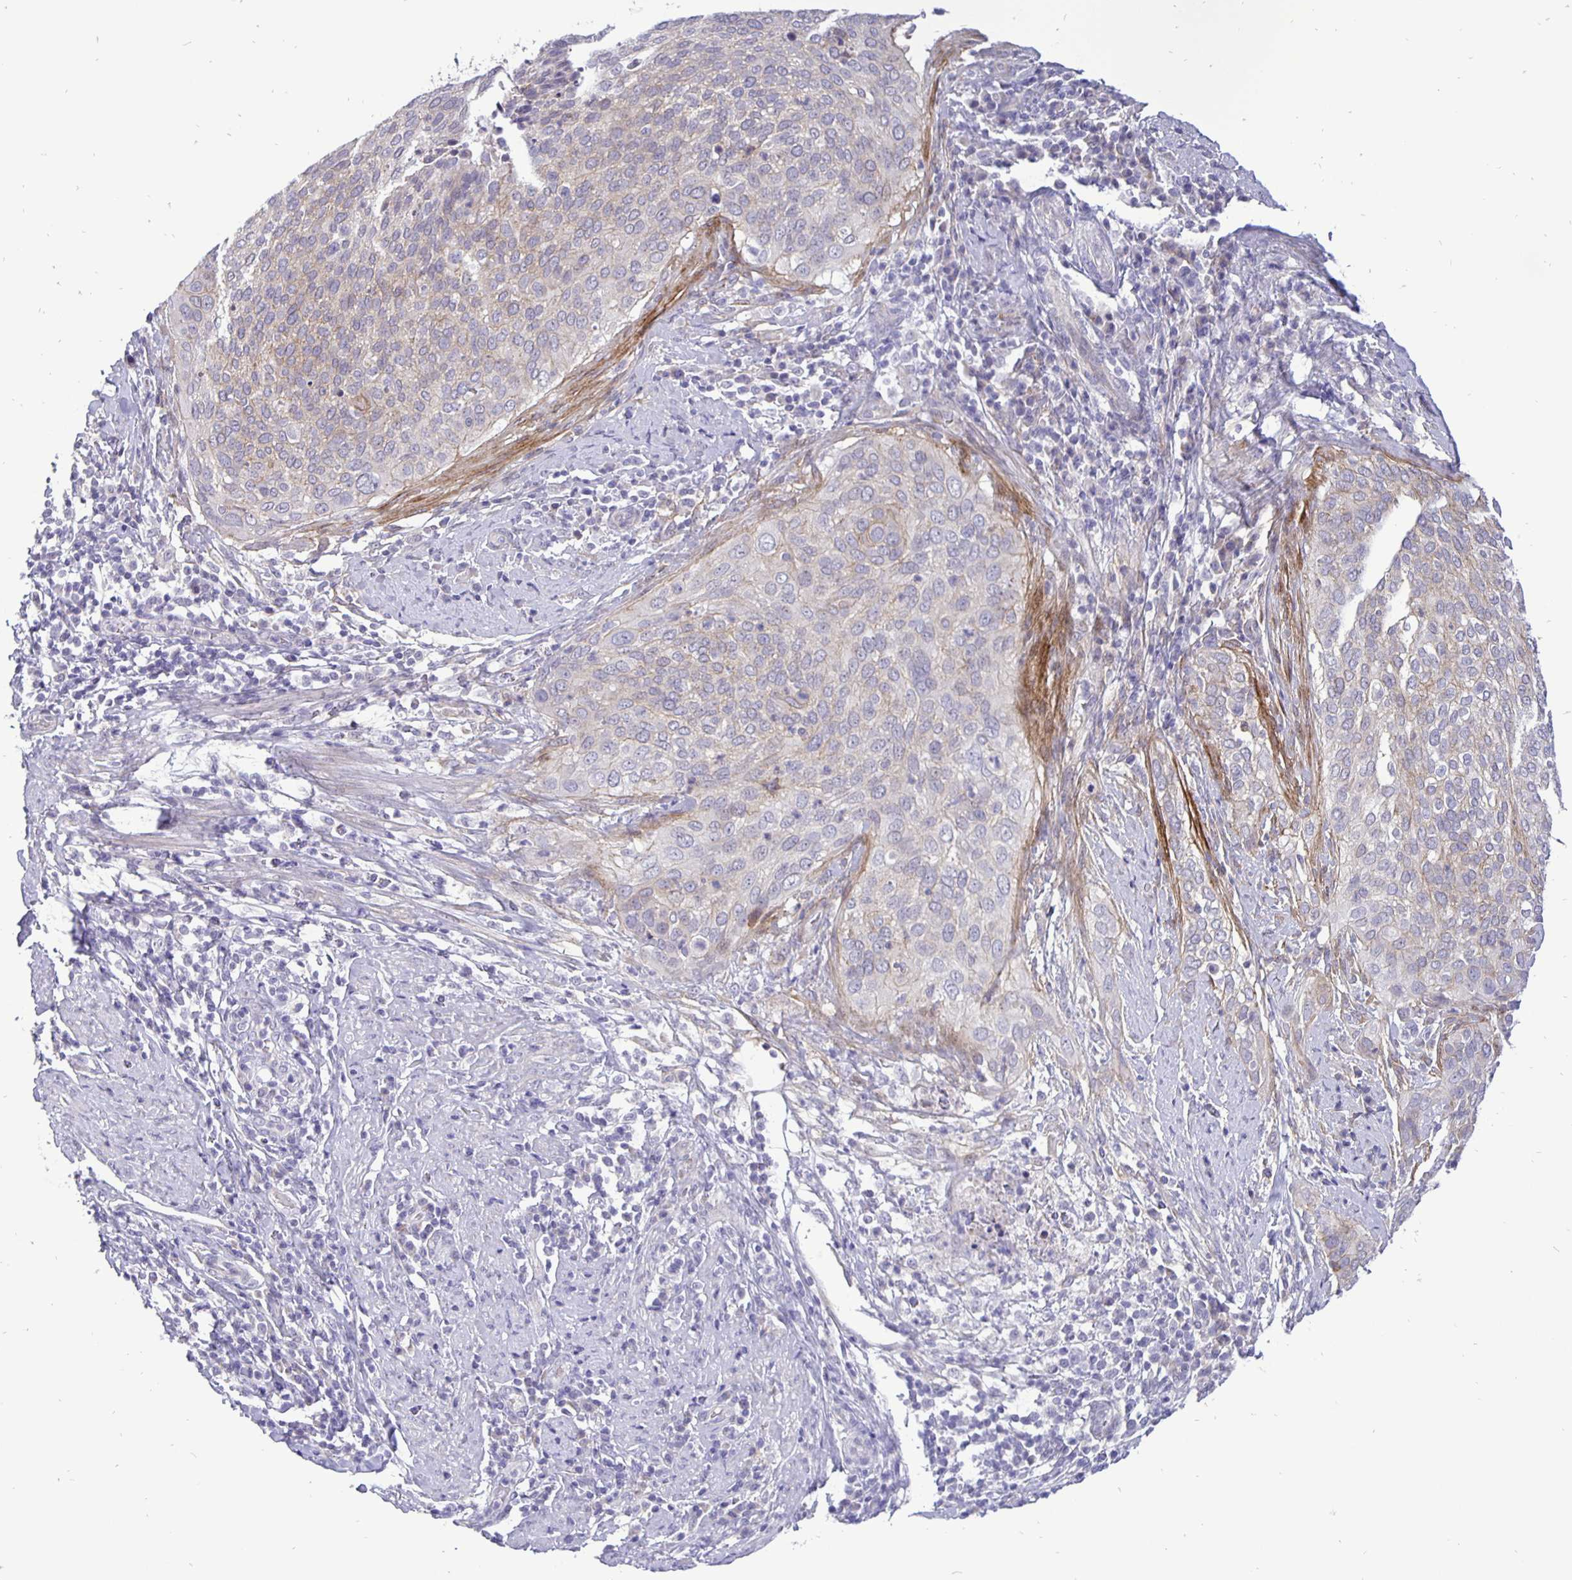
{"staining": {"intensity": "negative", "quantity": "none", "location": "none"}, "tissue": "cervical cancer", "cell_type": "Tumor cells", "image_type": "cancer", "snomed": [{"axis": "morphology", "description": "Squamous cell carcinoma, NOS"}, {"axis": "topography", "description": "Cervix"}], "caption": "The immunohistochemistry (IHC) micrograph has no significant expression in tumor cells of cervical squamous cell carcinoma tissue.", "gene": "ERBB2", "patient": {"sex": "female", "age": 38}}